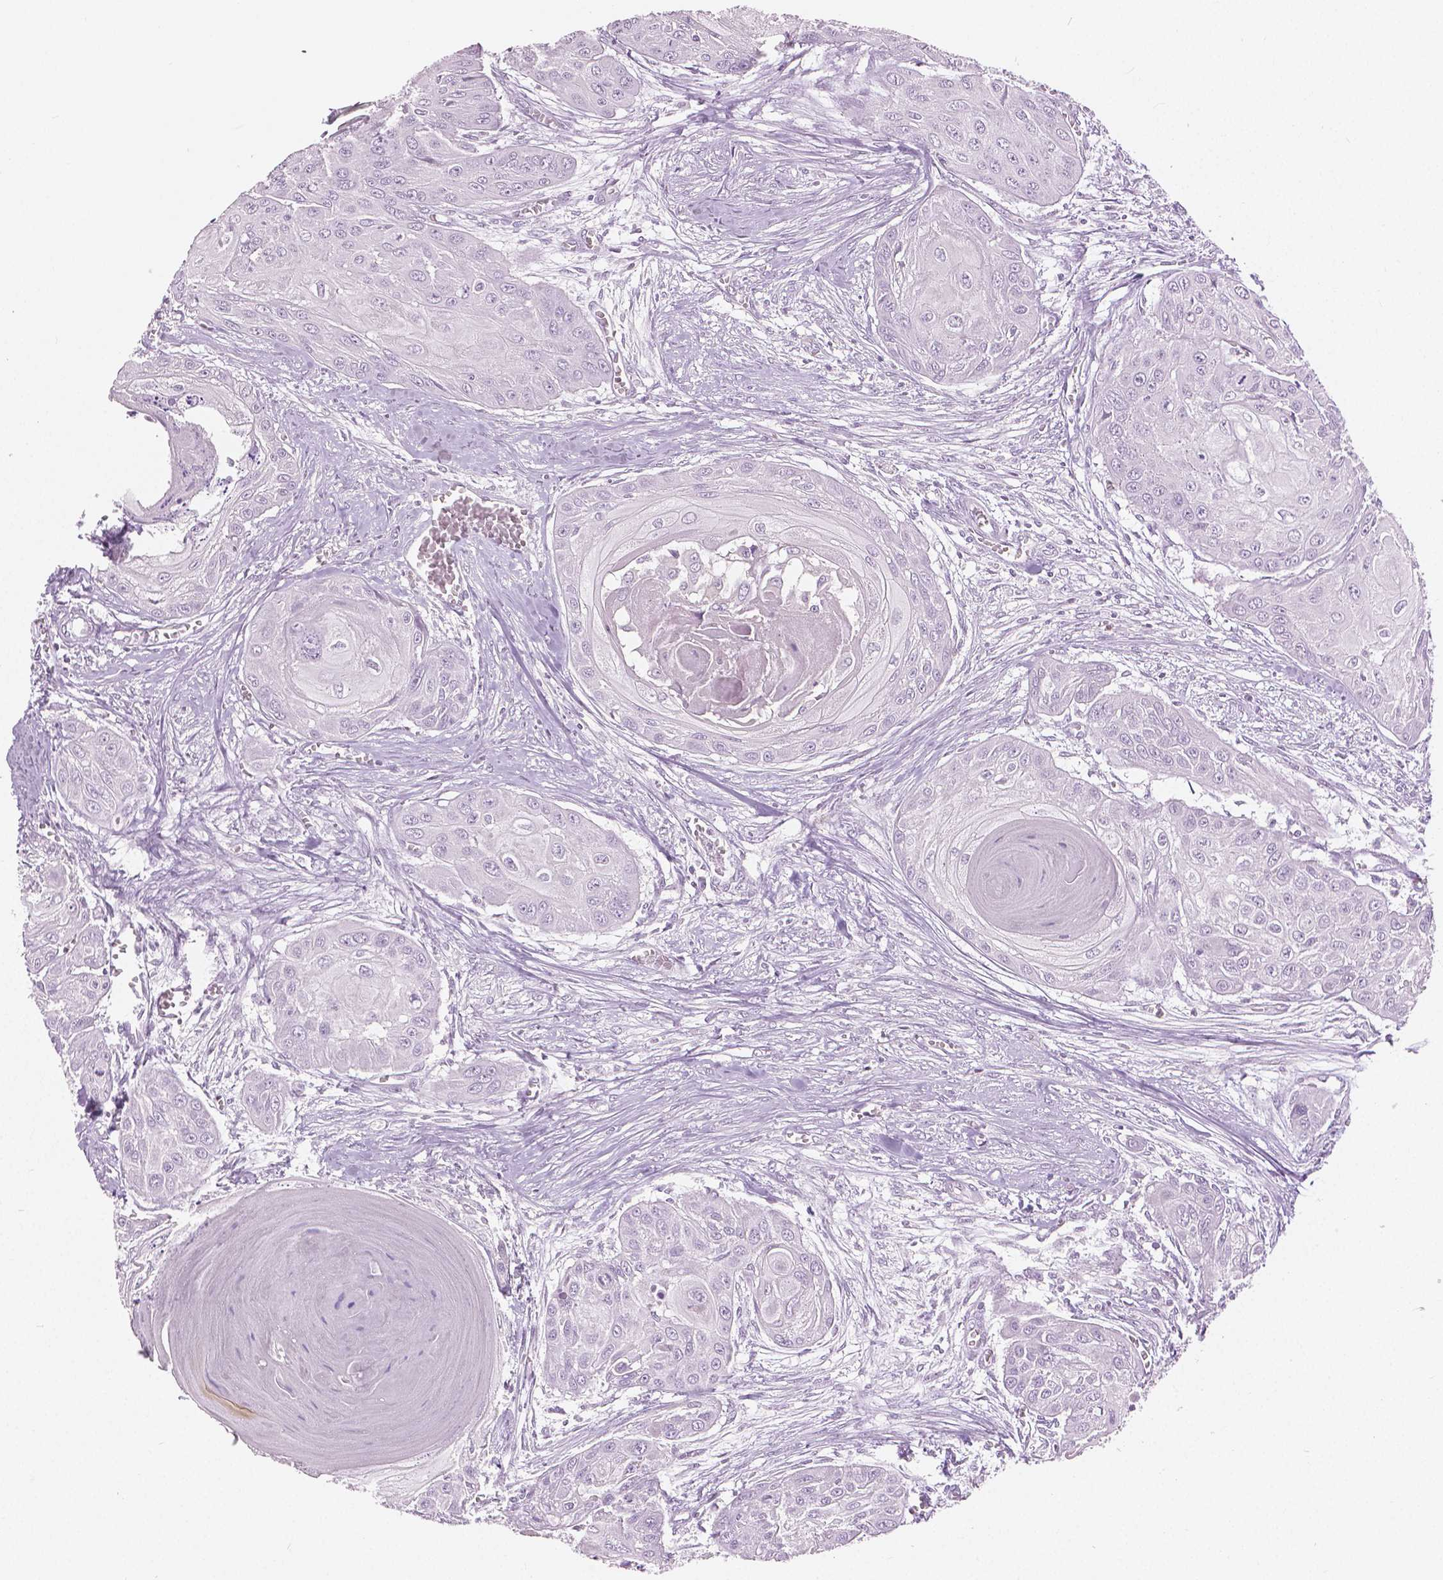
{"staining": {"intensity": "negative", "quantity": "none", "location": "none"}, "tissue": "head and neck cancer", "cell_type": "Tumor cells", "image_type": "cancer", "snomed": [{"axis": "morphology", "description": "Squamous cell carcinoma, NOS"}, {"axis": "topography", "description": "Oral tissue"}, {"axis": "topography", "description": "Head-Neck"}], "caption": "Immunohistochemistry of human squamous cell carcinoma (head and neck) shows no staining in tumor cells.", "gene": "GALM", "patient": {"sex": "male", "age": 71}}